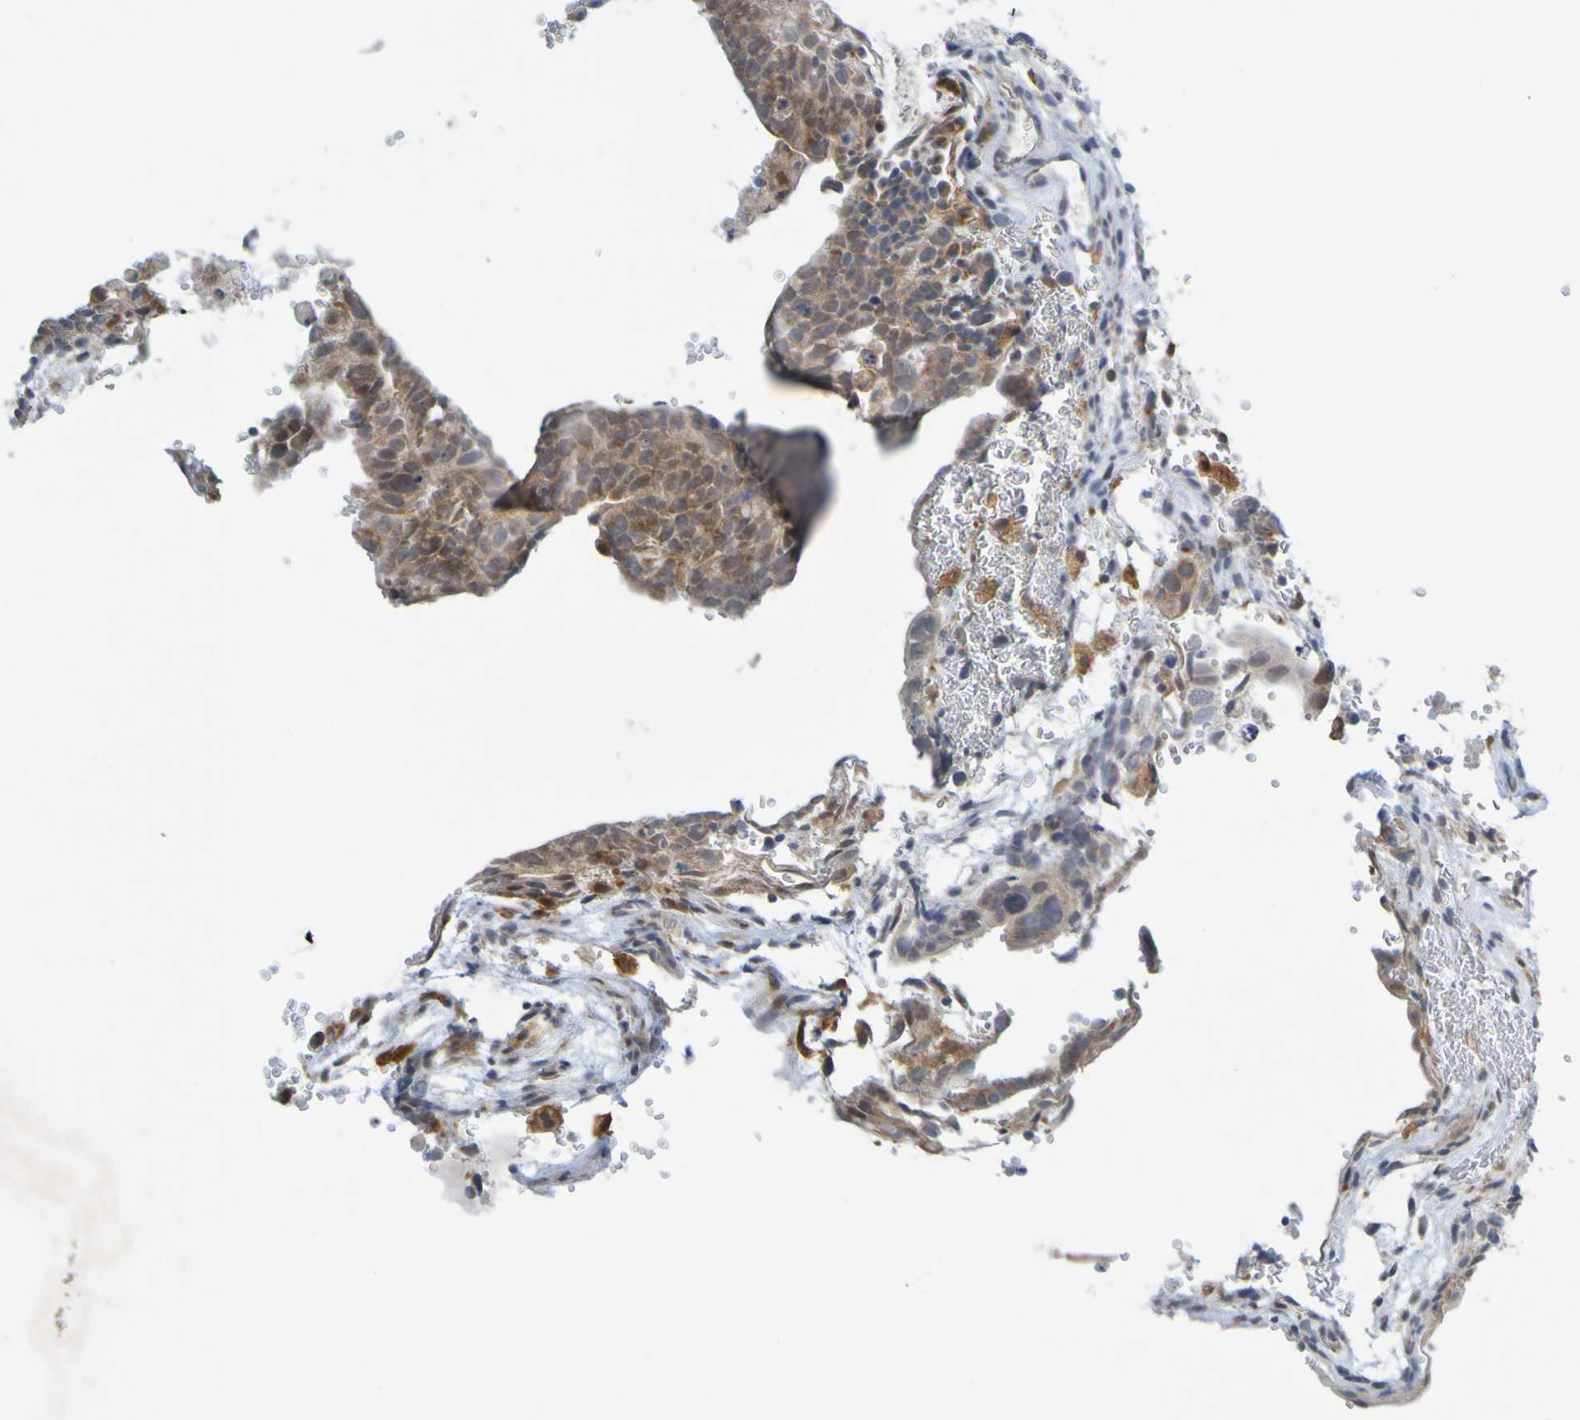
{"staining": {"intensity": "moderate", "quantity": ">75%", "location": "cytoplasmic/membranous"}, "tissue": "testis cancer", "cell_type": "Tumor cells", "image_type": "cancer", "snomed": [{"axis": "morphology", "description": "Seminoma, NOS"}, {"axis": "morphology", "description": "Carcinoma, Embryonal, NOS"}, {"axis": "topography", "description": "Testis"}], "caption": "Testis cancer stained with immunohistochemistry displays moderate cytoplasmic/membranous expression in about >75% of tumor cells. The protein is stained brown, and the nuclei are stained in blue (DAB IHC with brightfield microscopy, high magnification).", "gene": "LILRB5", "patient": {"sex": "male", "age": 52}}